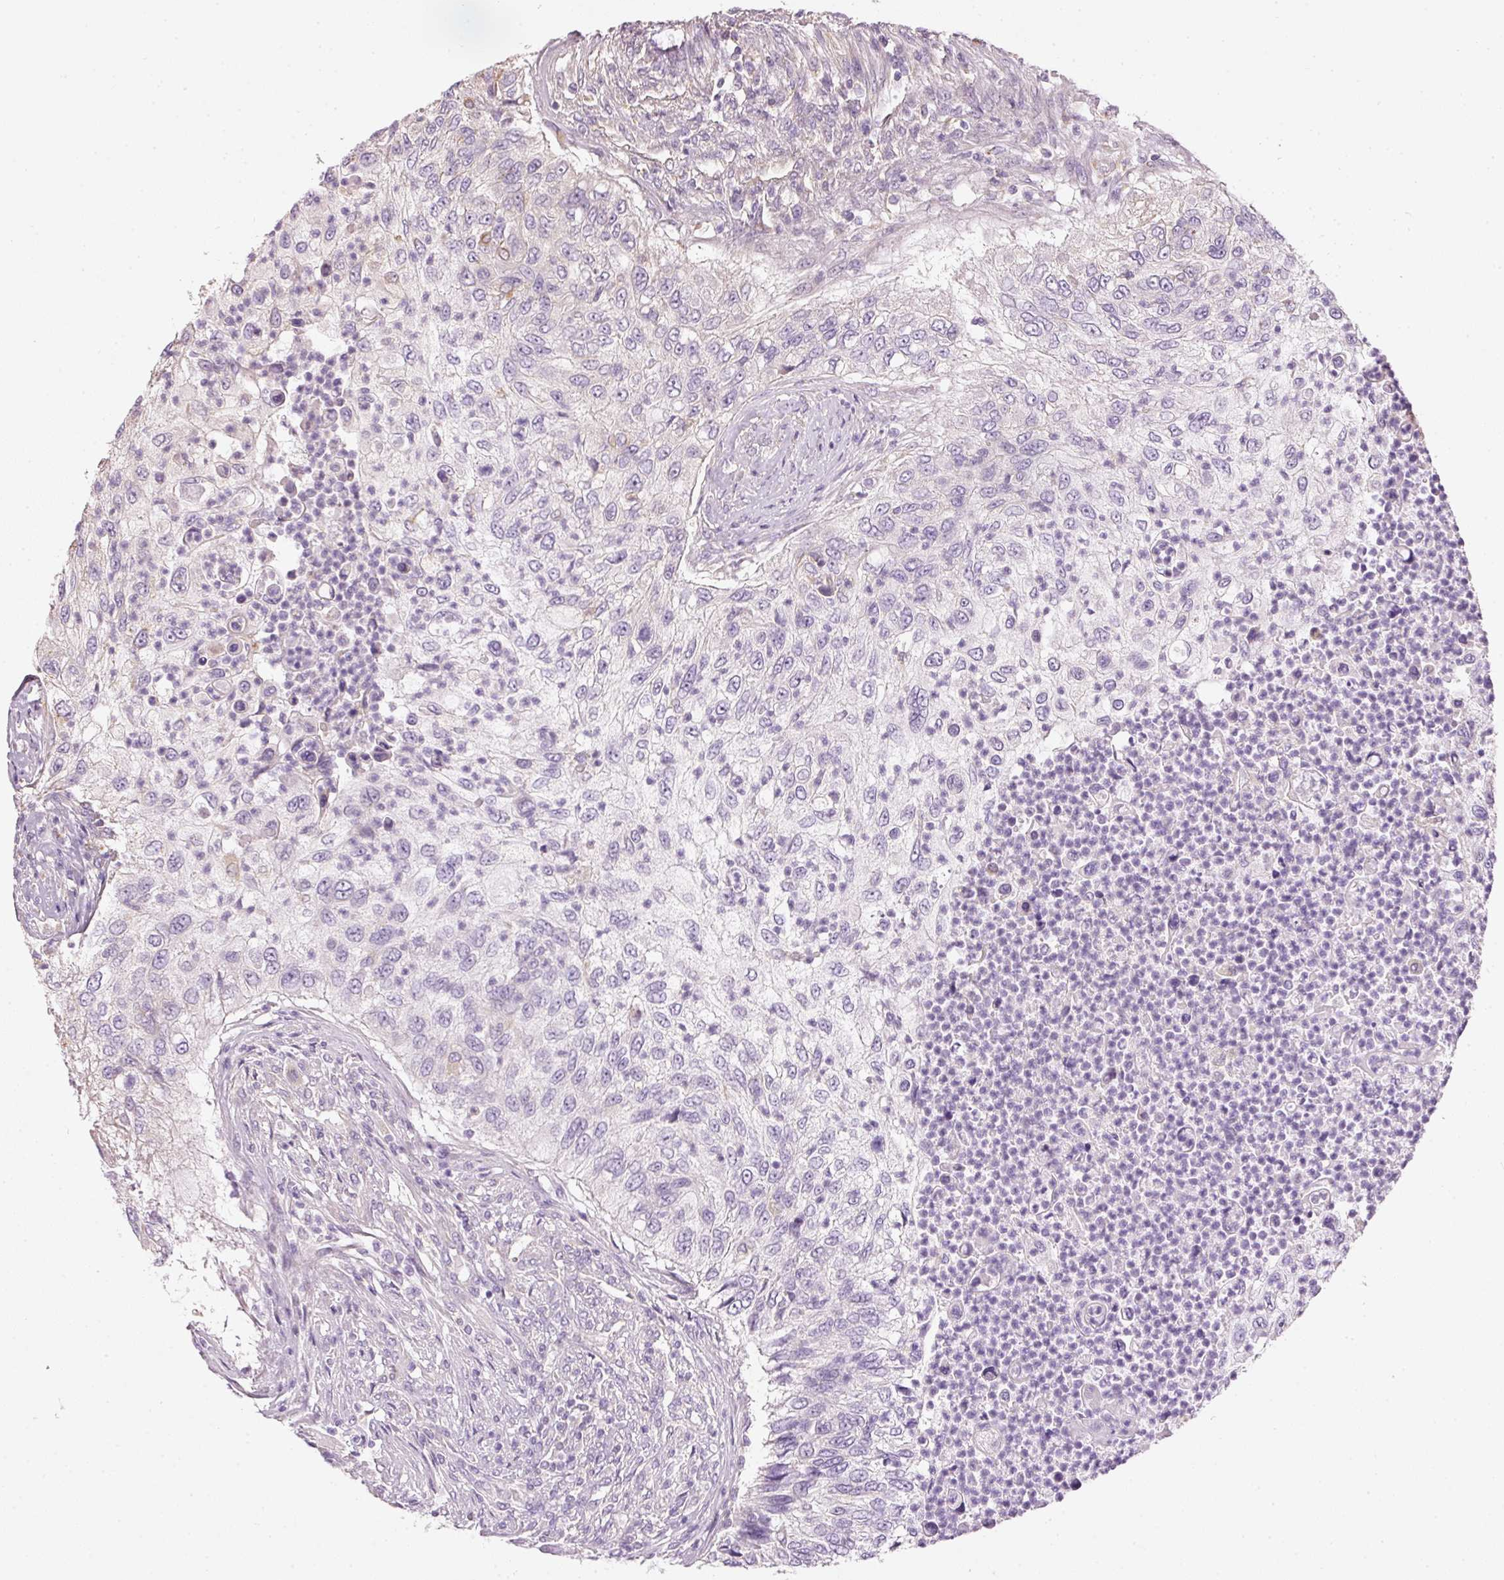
{"staining": {"intensity": "negative", "quantity": "none", "location": "none"}, "tissue": "urothelial cancer", "cell_type": "Tumor cells", "image_type": "cancer", "snomed": [{"axis": "morphology", "description": "Urothelial carcinoma, High grade"}, {"axis": "topography", "description": "Urinary bladder"}], "caption": "A histopathology image of human urothelial cancer is negative for staining in tumor cells. (Brightfield microscopy of DAB (3,3'-diaminobenzidine) immunohistochemistry at high magnification).", "gene": "MTHFD1L", "patient": {"sex": "female", "age": 60}}